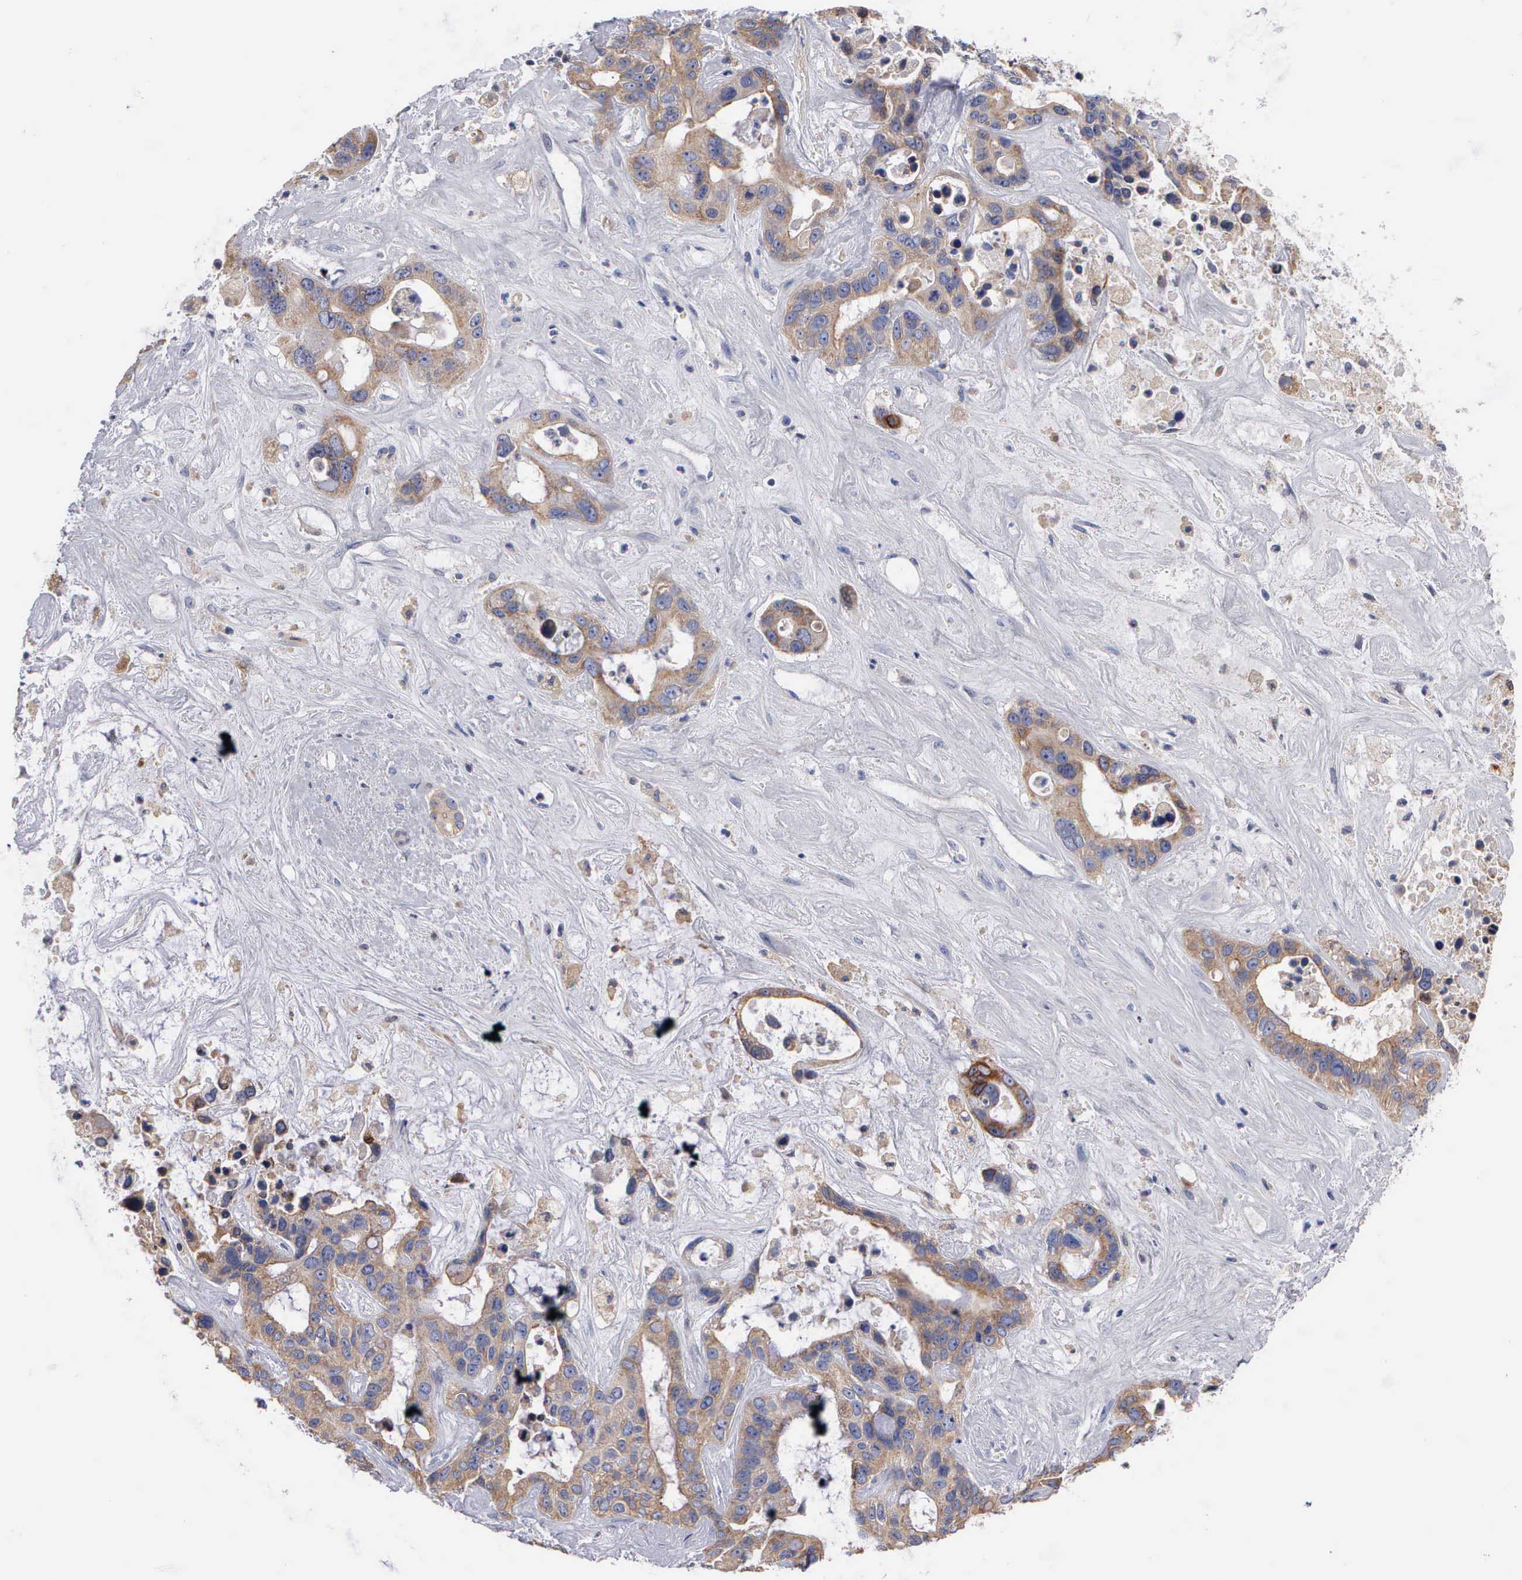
{"staining": {"intensity": "weak", "quantity": ">75%", "location": "cytoplasmic/membranous"}, "tissue": "liver cancer", "cell_type": "Tumor cells", "image_type": "cancer", "snomed": [{"axis": "morphology", "description": "Cholangiocarcinoma"}, {"axis": "topography", "description": "Liver"}], "caption": "This is an image of IHC staining of liver cholangiocarcinoma, which shows weak expression in the cytoplasmic/membranous of tumor cells.", "gene": "PTGS2", "patient": {"sex": "female", "age": 65}}